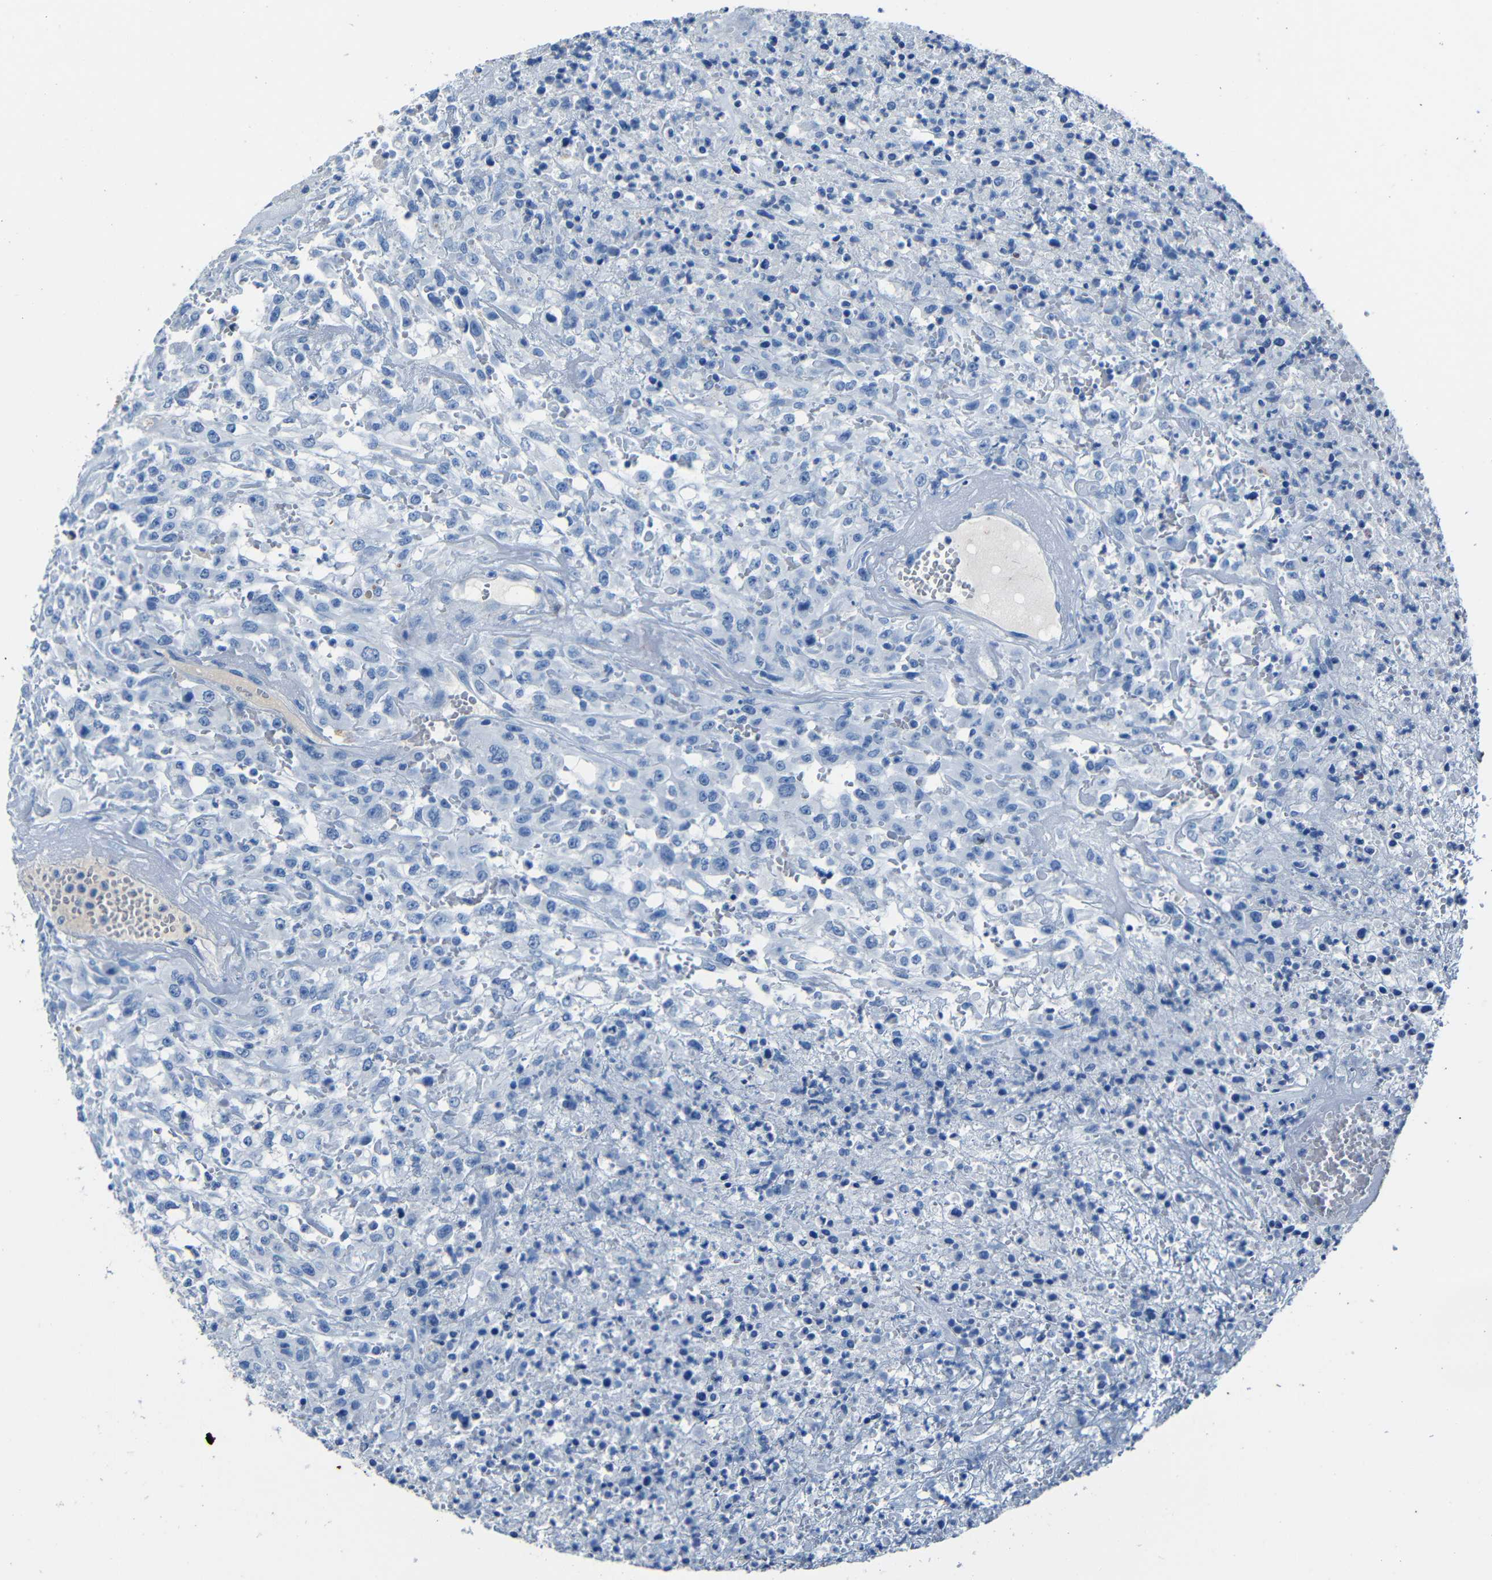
{"staining": {"intensity": "negative", "quantity": "none", "location": "none"}, "tissue": "urothelial cancer", "cell_type": "Tumor cells", "image_type": "cancer", "snomed": [{"axis": "morphology", "description": "Urothelial carcinoma, High grade"}, {"axis": "topography", "description": "Urinary bladder"}], "caption": "Immunohistochemistry image of neoplastic tissue: urothelial cancer stained with DAB (3,3'-diaminobenzidine) exhibits no significant protein positivity in tumor cells. Nuclei are stained in blue.", "gene": "CLDN11", "patient": {"sex": "male", "age": 46}}